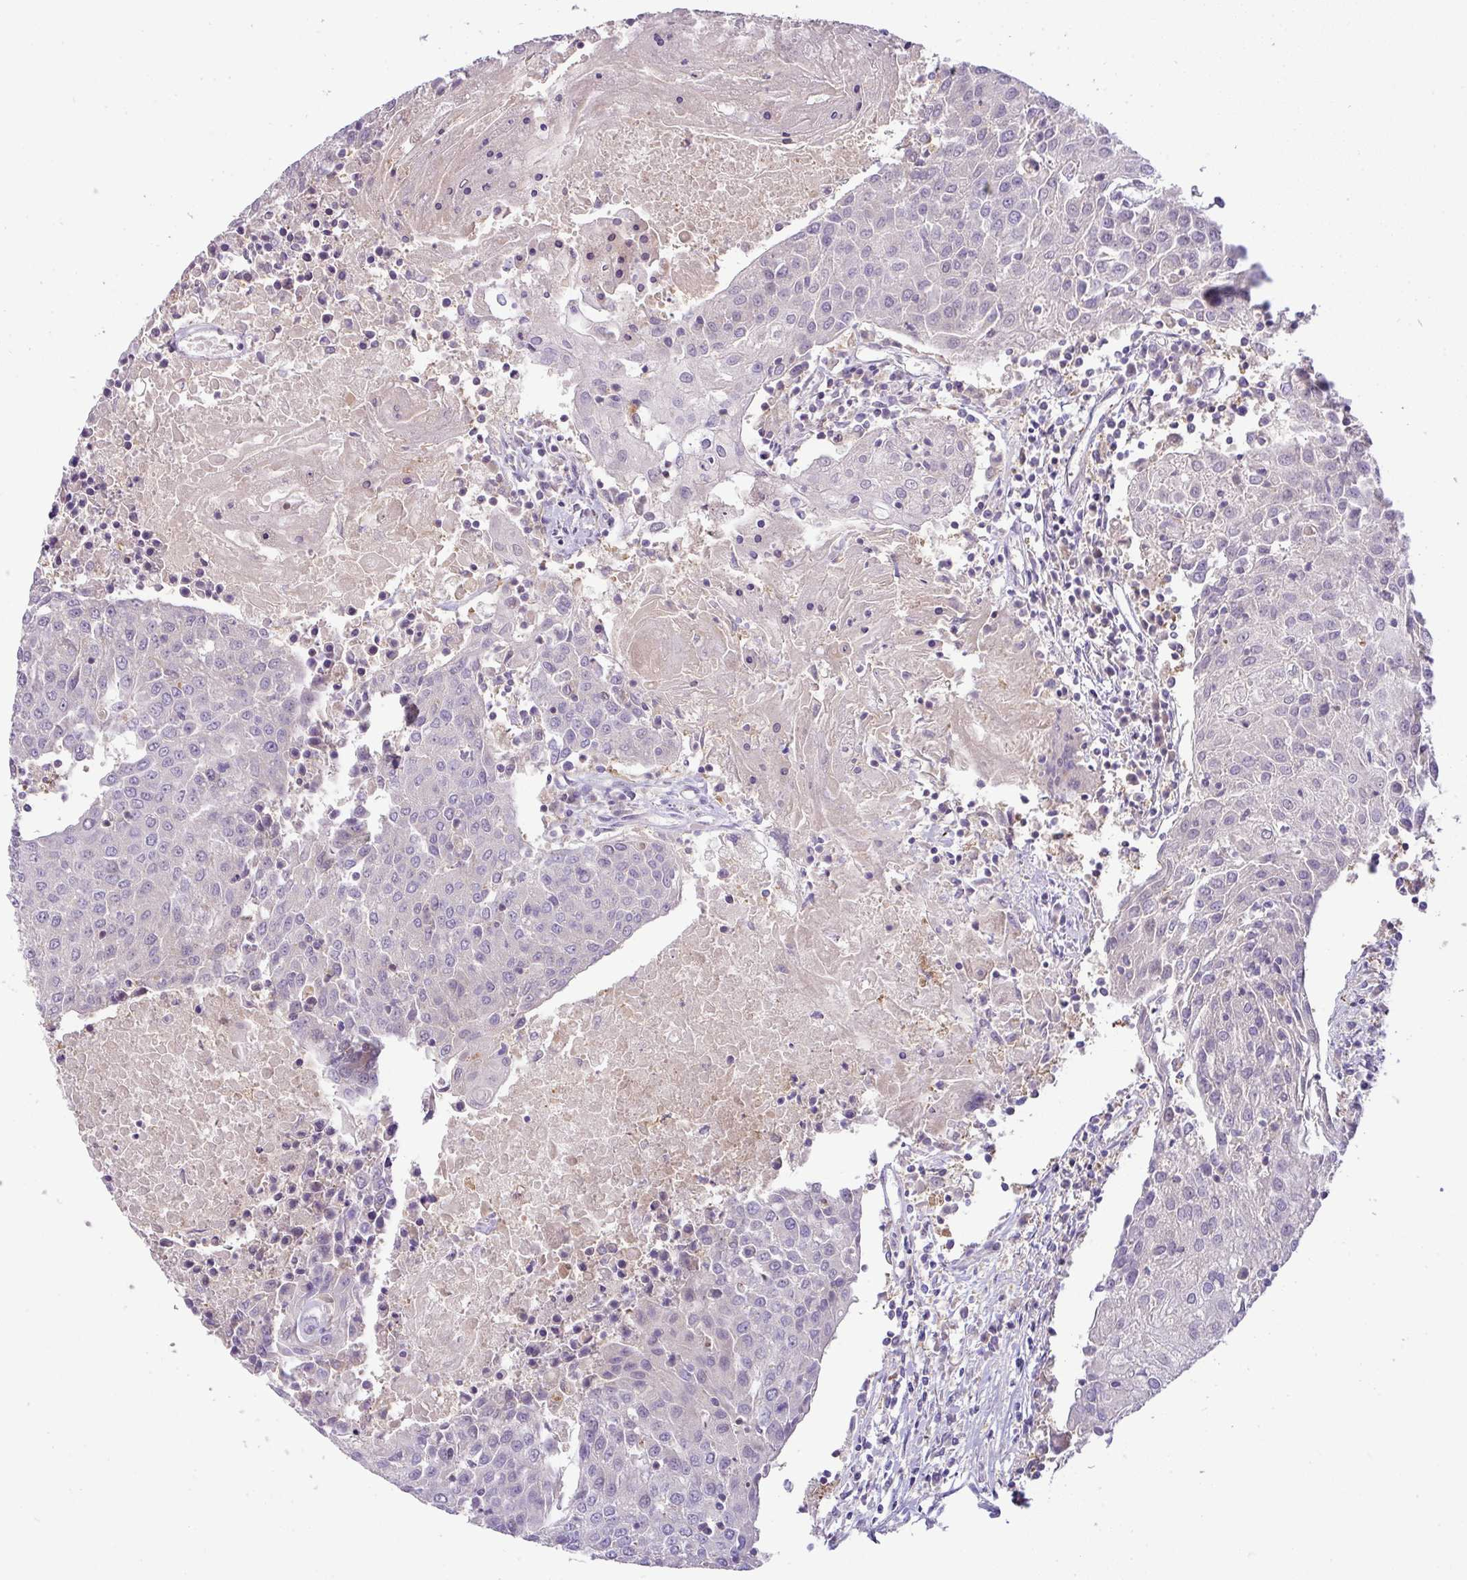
{"staining": {"intensity": "negative", "quantity": "none", "location": "none"}, "tissue": "urothelial cancer", "cell_type": "Tumor cells", "image_type": "cancer", "snomed": [{"axis": "morphology", "description": "Urothelial carcinoma, High grade"}, {"axis": "topography", "description": "Urinary bladder"}], "caption": "Tumor cells are negative for protein expression in human urothelial cancer.", "gene": "HOXC13", "patient": {"sex": "female", "age": 85}}